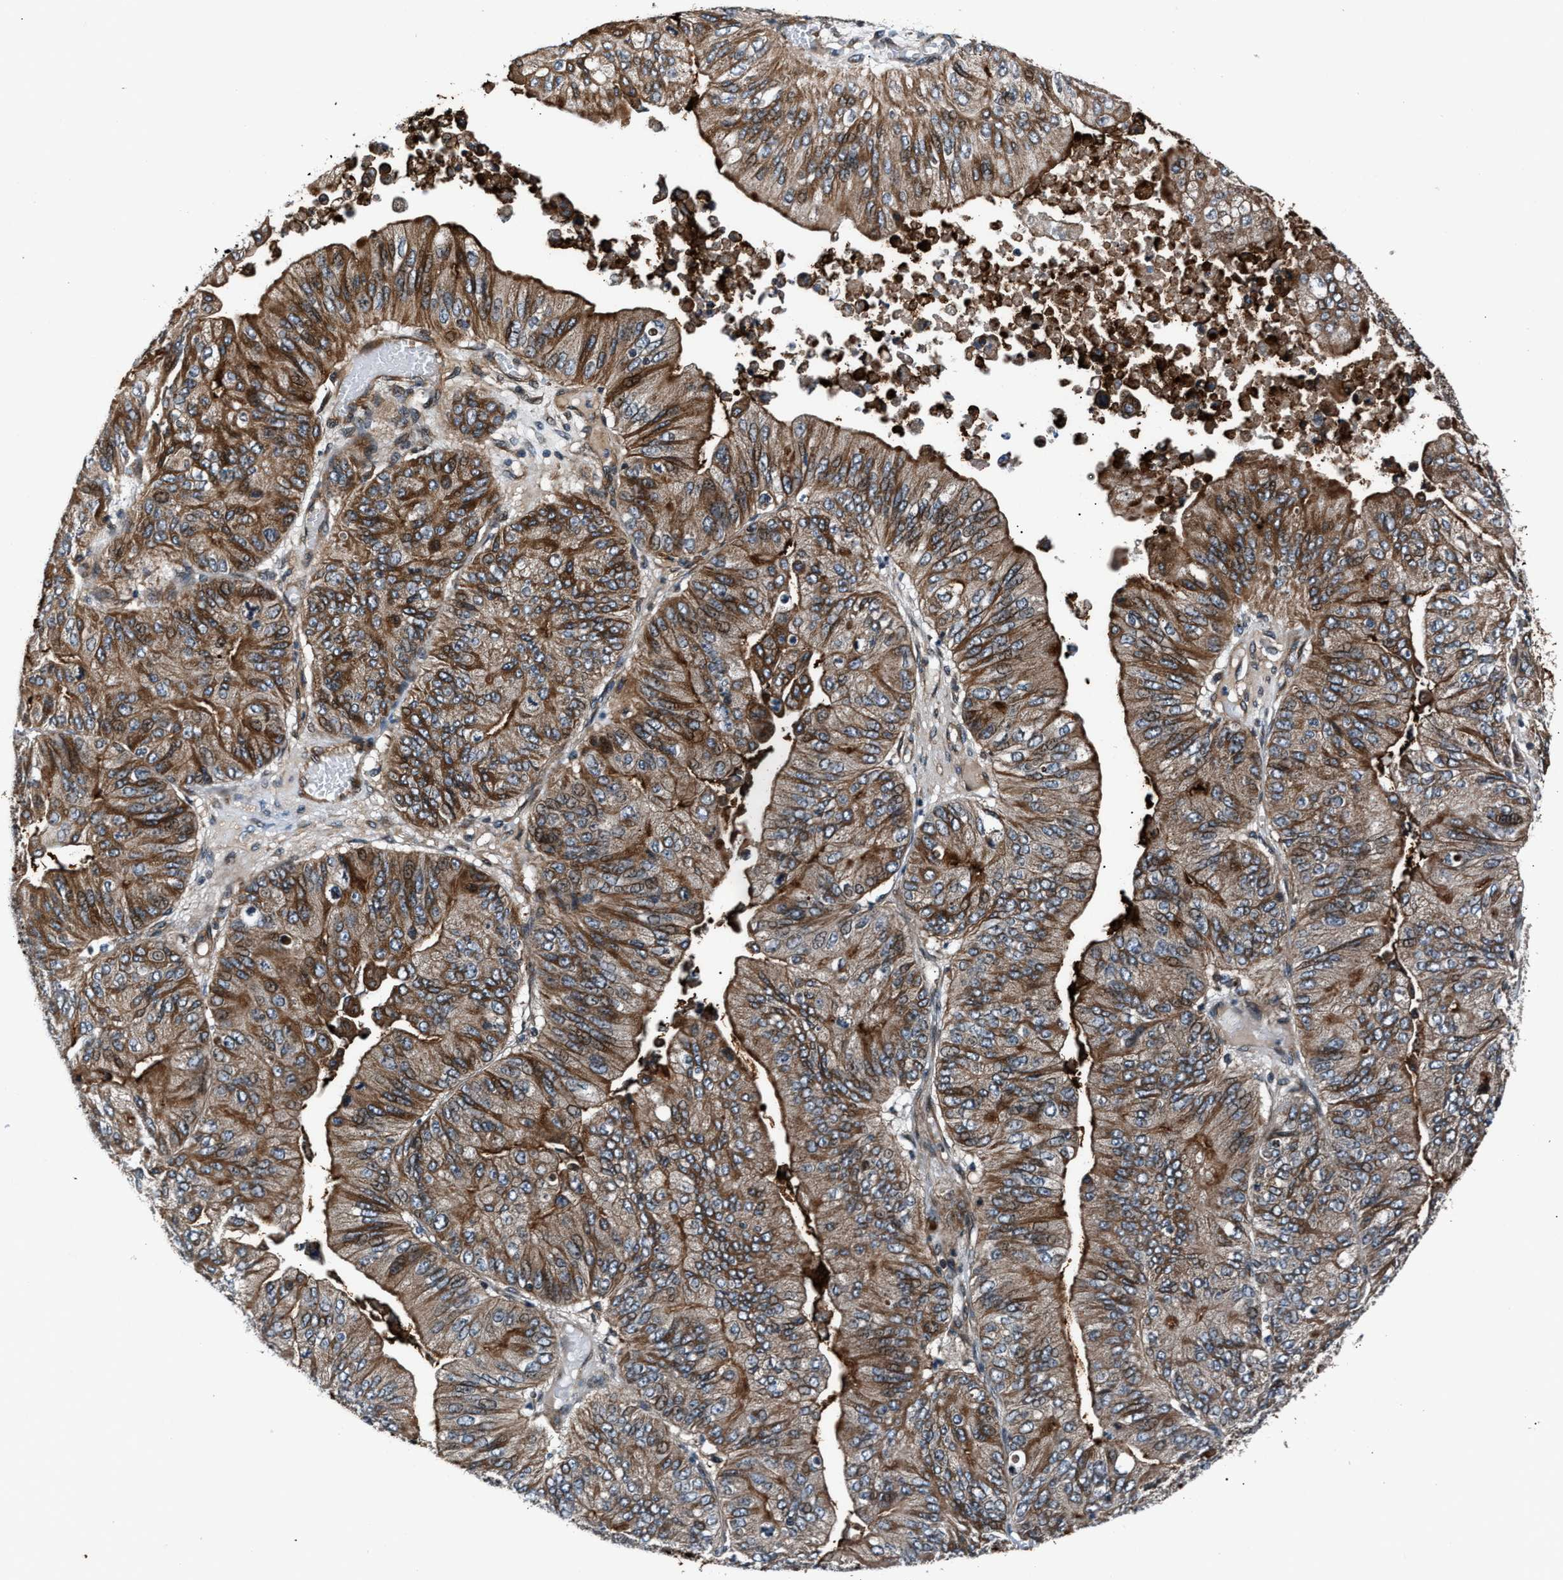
{"staining": {"intensity": "strong", "quantity": ">75%", "location": "cytoplasmic/membranous"}, "tissue": "ovarian cancer", "cell_type": "Tumor cells", "image_type": "cancer", "snomed": [{"axis": "morphology", "description": "Cystadenocarcinoma, mucinous, NOS"}, {"axis": "topography", "description": "Ovary"}], "caption": "An image showing strong cytoplasmic/membranous staining in approximately >75% of tumor cells in ovarian mucinous cystadenocarcinoma, as visualized by brown immunohistochemical staining.", "gene": "DYNC2I1", "patient": {"sex": "female", "age": 61}}